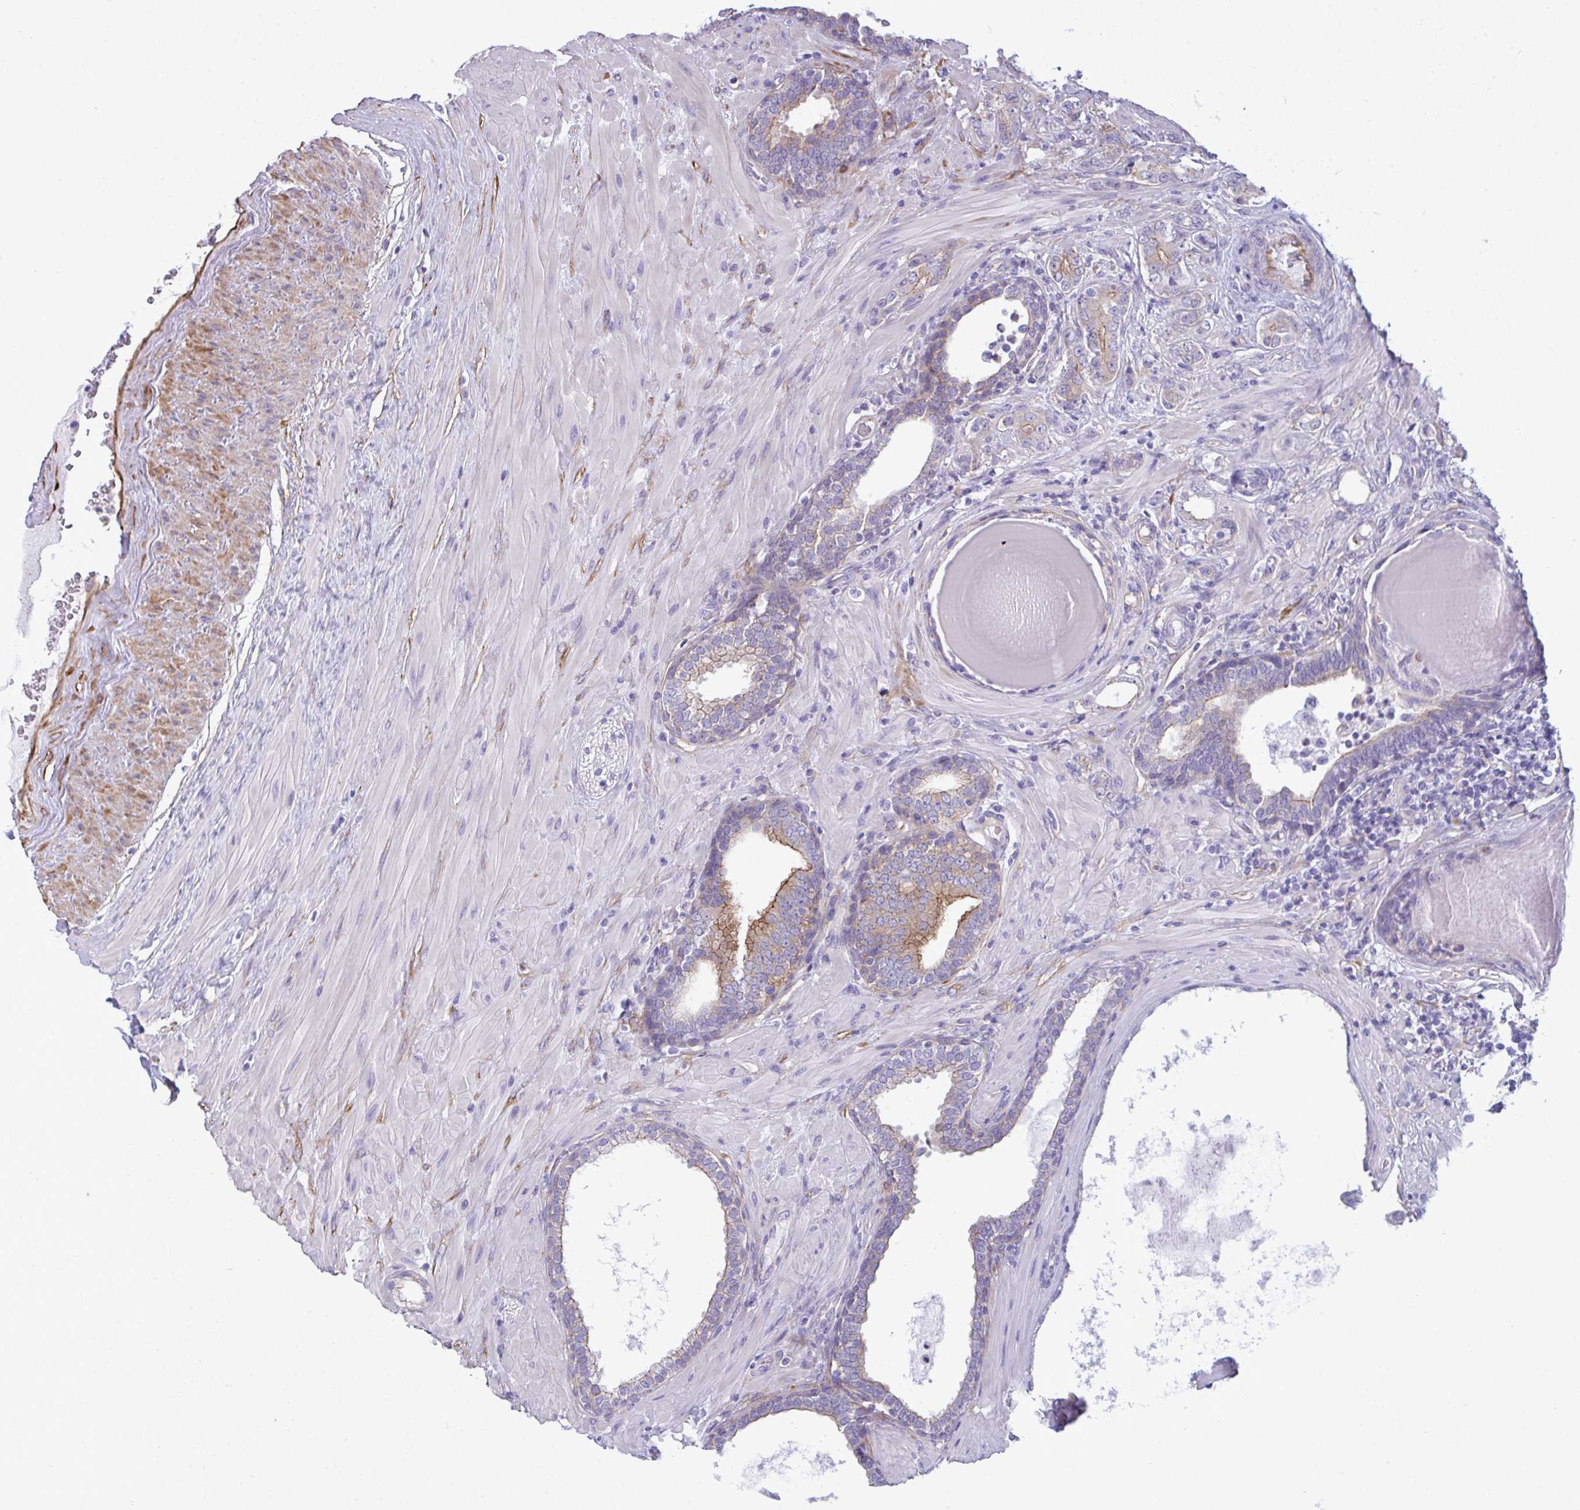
{"staining": {"intensity": "moderate", "quantity": "<25%", "location": "cytoplasmic/membranous"}, "tissue": "prostate cancer", "cell_type": "Tumor cells", "image_type": "cancer", "snomed": [{"axis": "morphology", "description": "Adenocarcinoma, High grade"}, {"axis": "topography", "description": "Prostate"}], "caption": "The immunohistochemical stain labels moderate cytoplasmic/membranous expression in tumor cells of adenocarcinoma (high-grade) (prostate) tissue. Ihc stains the protein of interest in brown and the nuclei are stained blue.", "gene": "MYH10", "patient": {"sex": "male", "age": 62}}